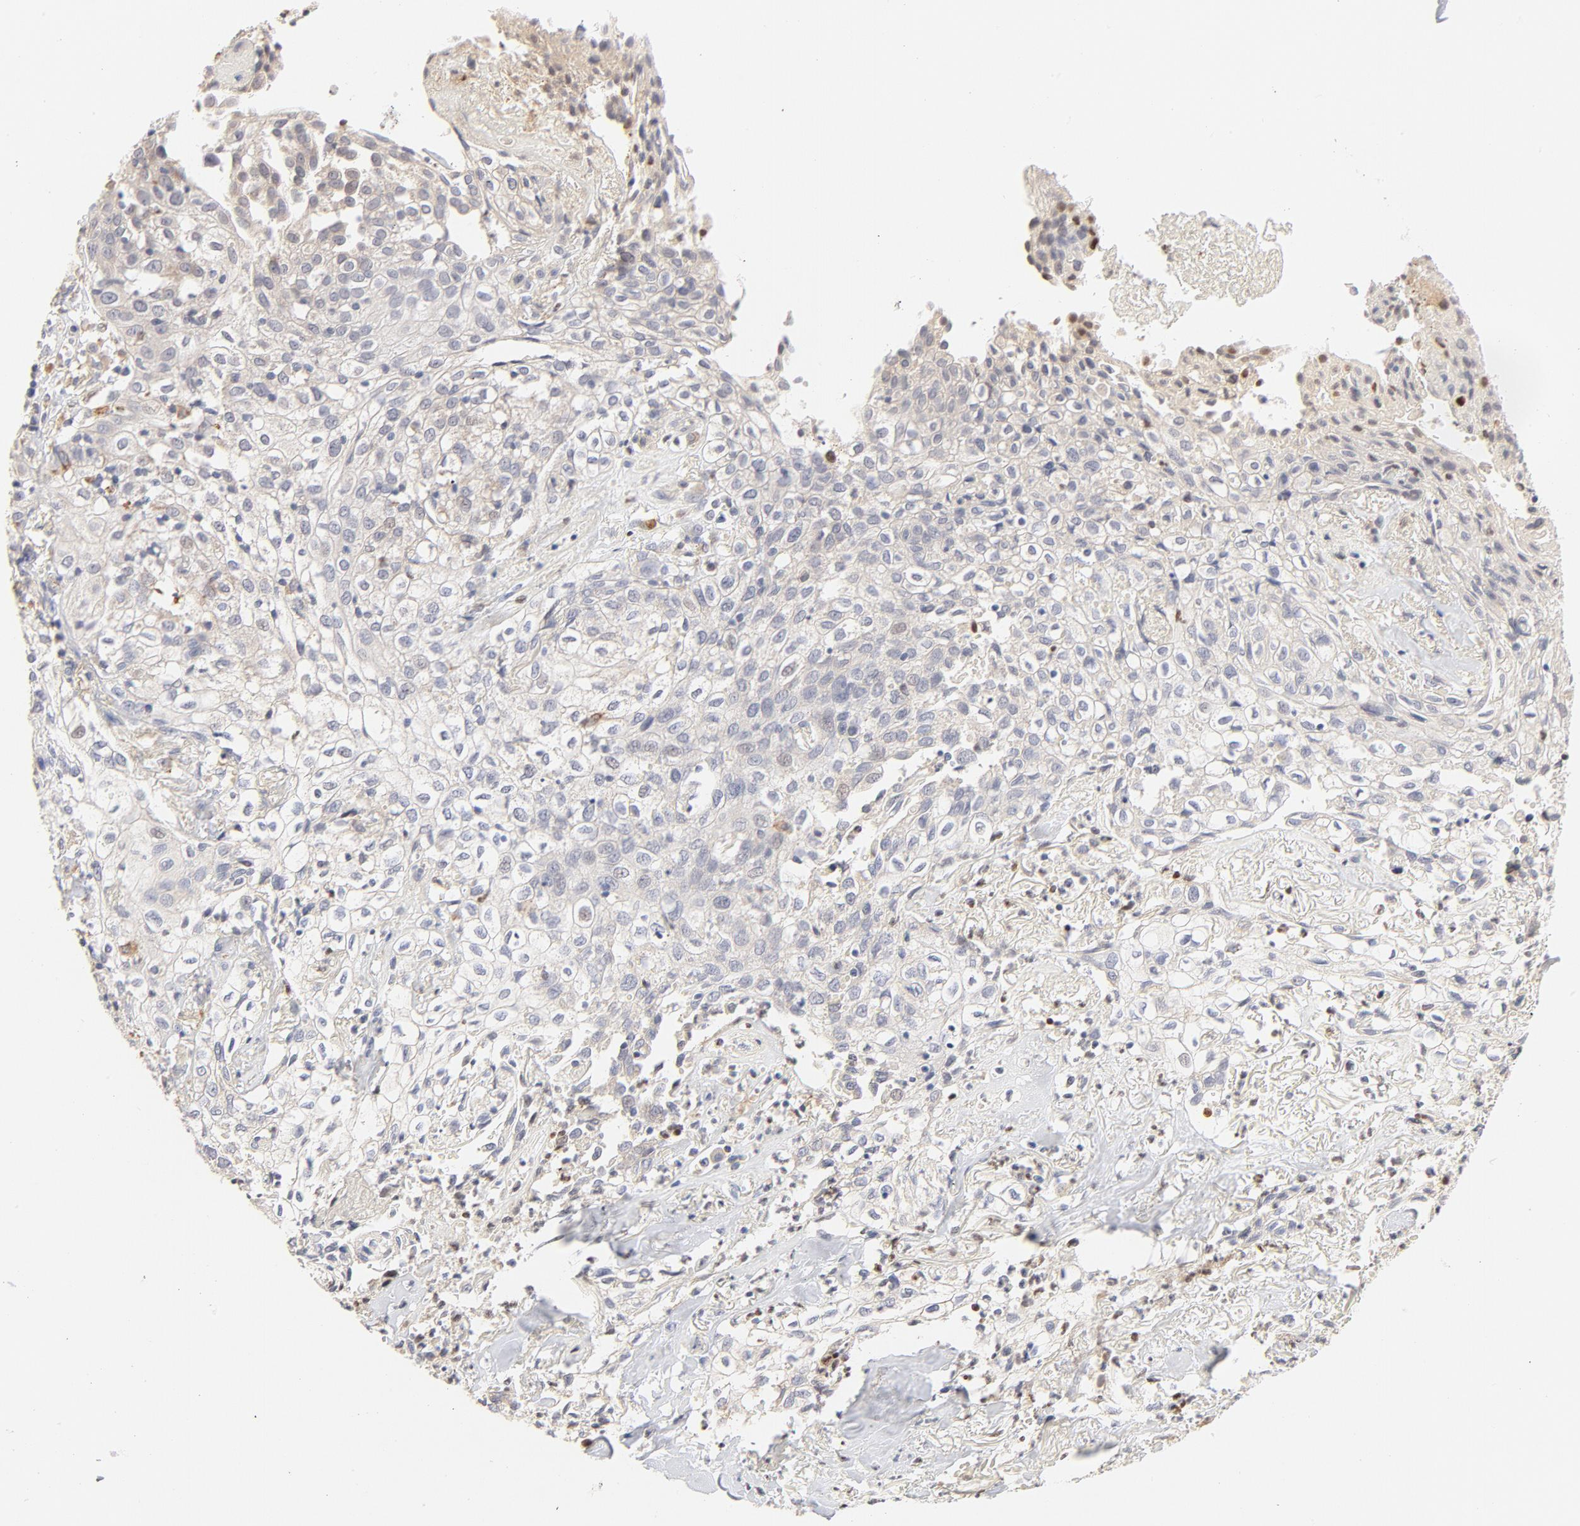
{"staining": {"intensity": "negative", "quantity": "none", "location": "none"}, "tissue": "skin cancer", "cell_type": "Tumor cells", "image_type": "cancer", "snomed": [{"axis": "morphology", "description": "Squamous cell carcinoma, NOS"}, {"axis": "topography", "description": "Skin"}], "caption": "Squamous cell carcinoma (skin) stained for a protein using IHC shows no positivity tumor cells.", "gene": "MTERF2", "patient": {"sex": "male", "age": 65}}